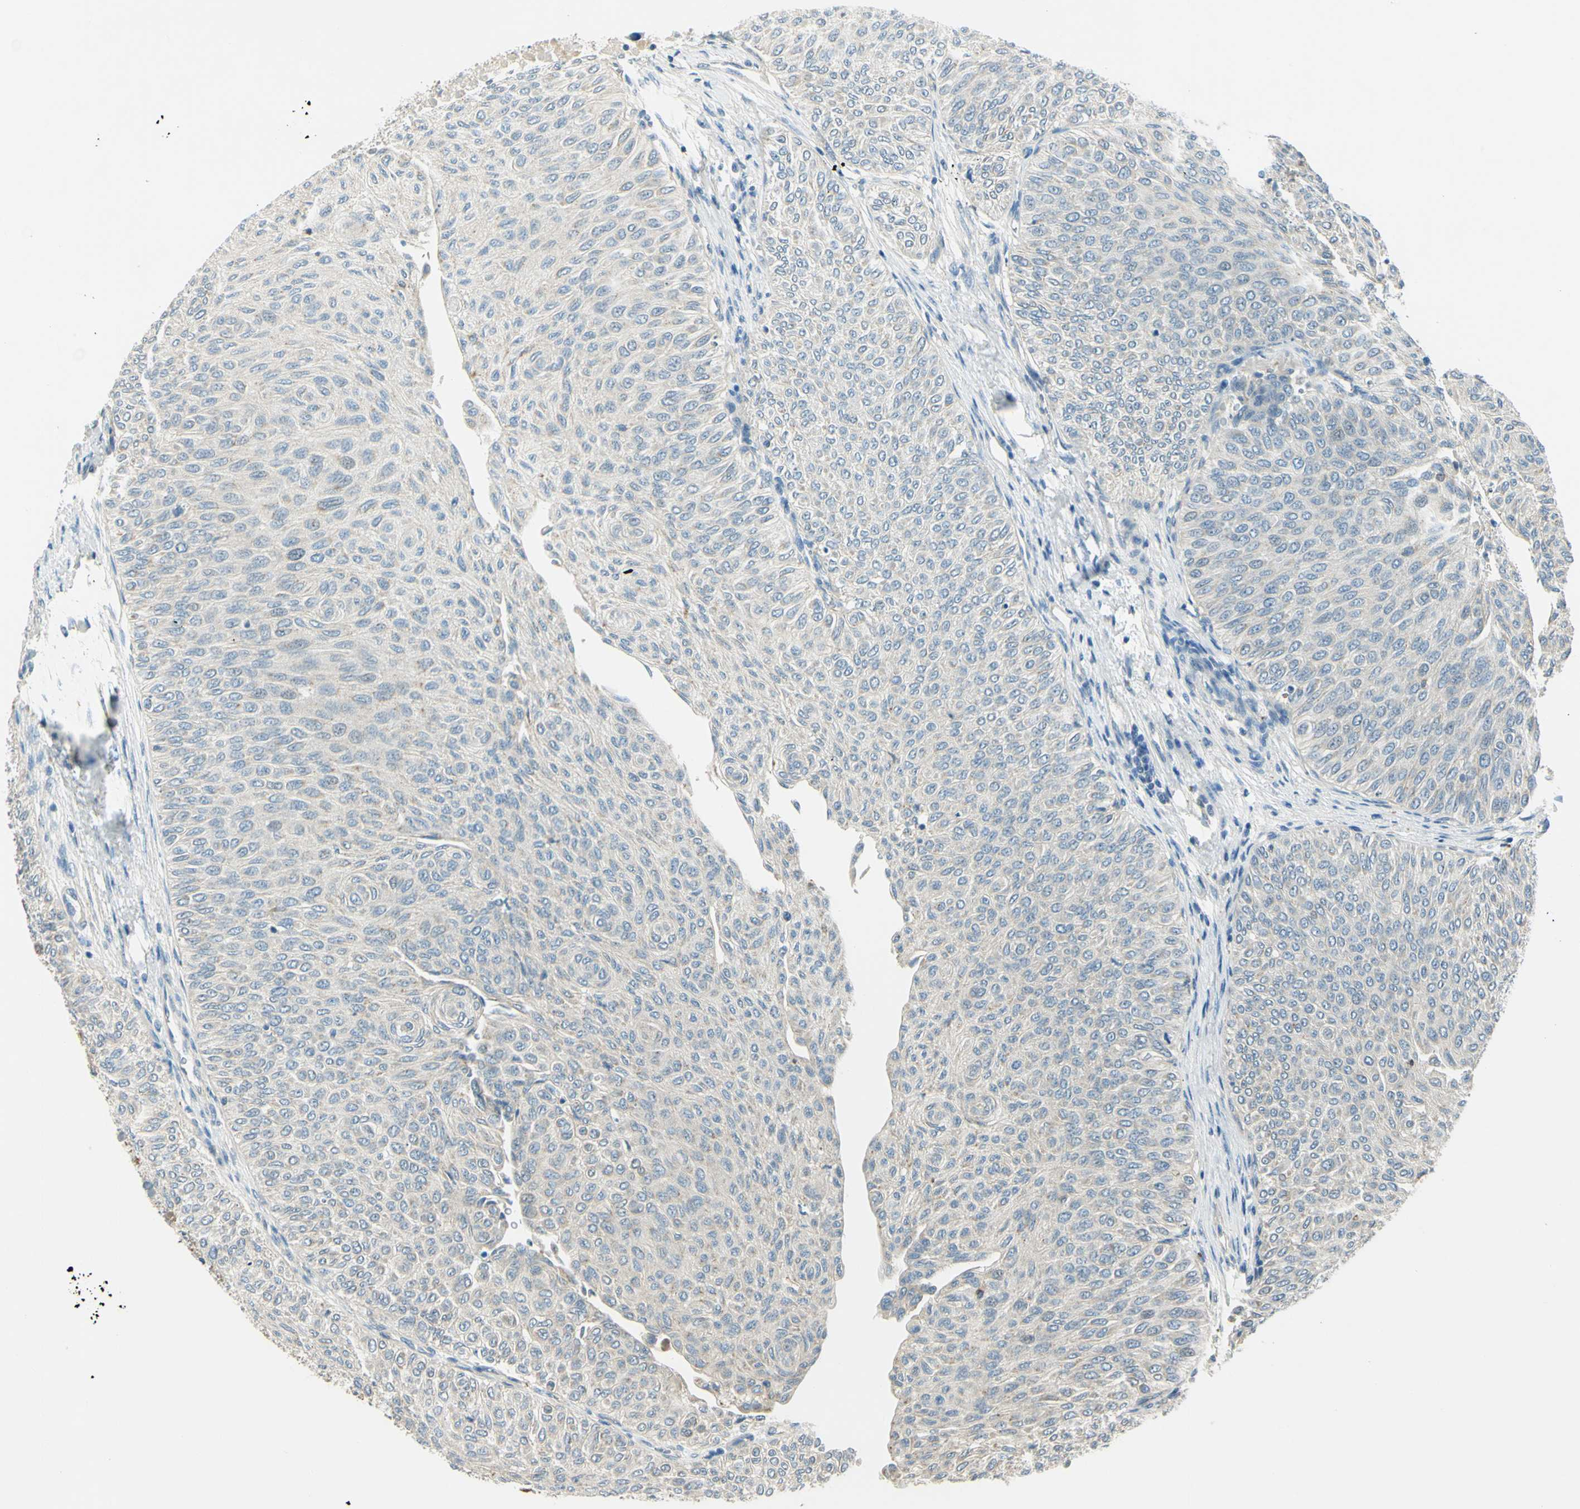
{"staining": {"intensity": "weak", "quantity": "<25%", "location": "cytoplasmic/membranous"}, "tissue": "urothelial cancer", "cell_type": "Tumor cells", "image_type": "cancer", "snomed": [{"axis": "morphology", "description": "Urothelial carcinoma, Low grade"}, {"axis": "topography", "description": "Urinary bladder"}], "caption": "Histopathology image shows no significant protein expression in tumor cells of urothelial carcinoma (low-grade).", "gene": "LAMA3", "patient": {"sex": "male", "age": 78}}